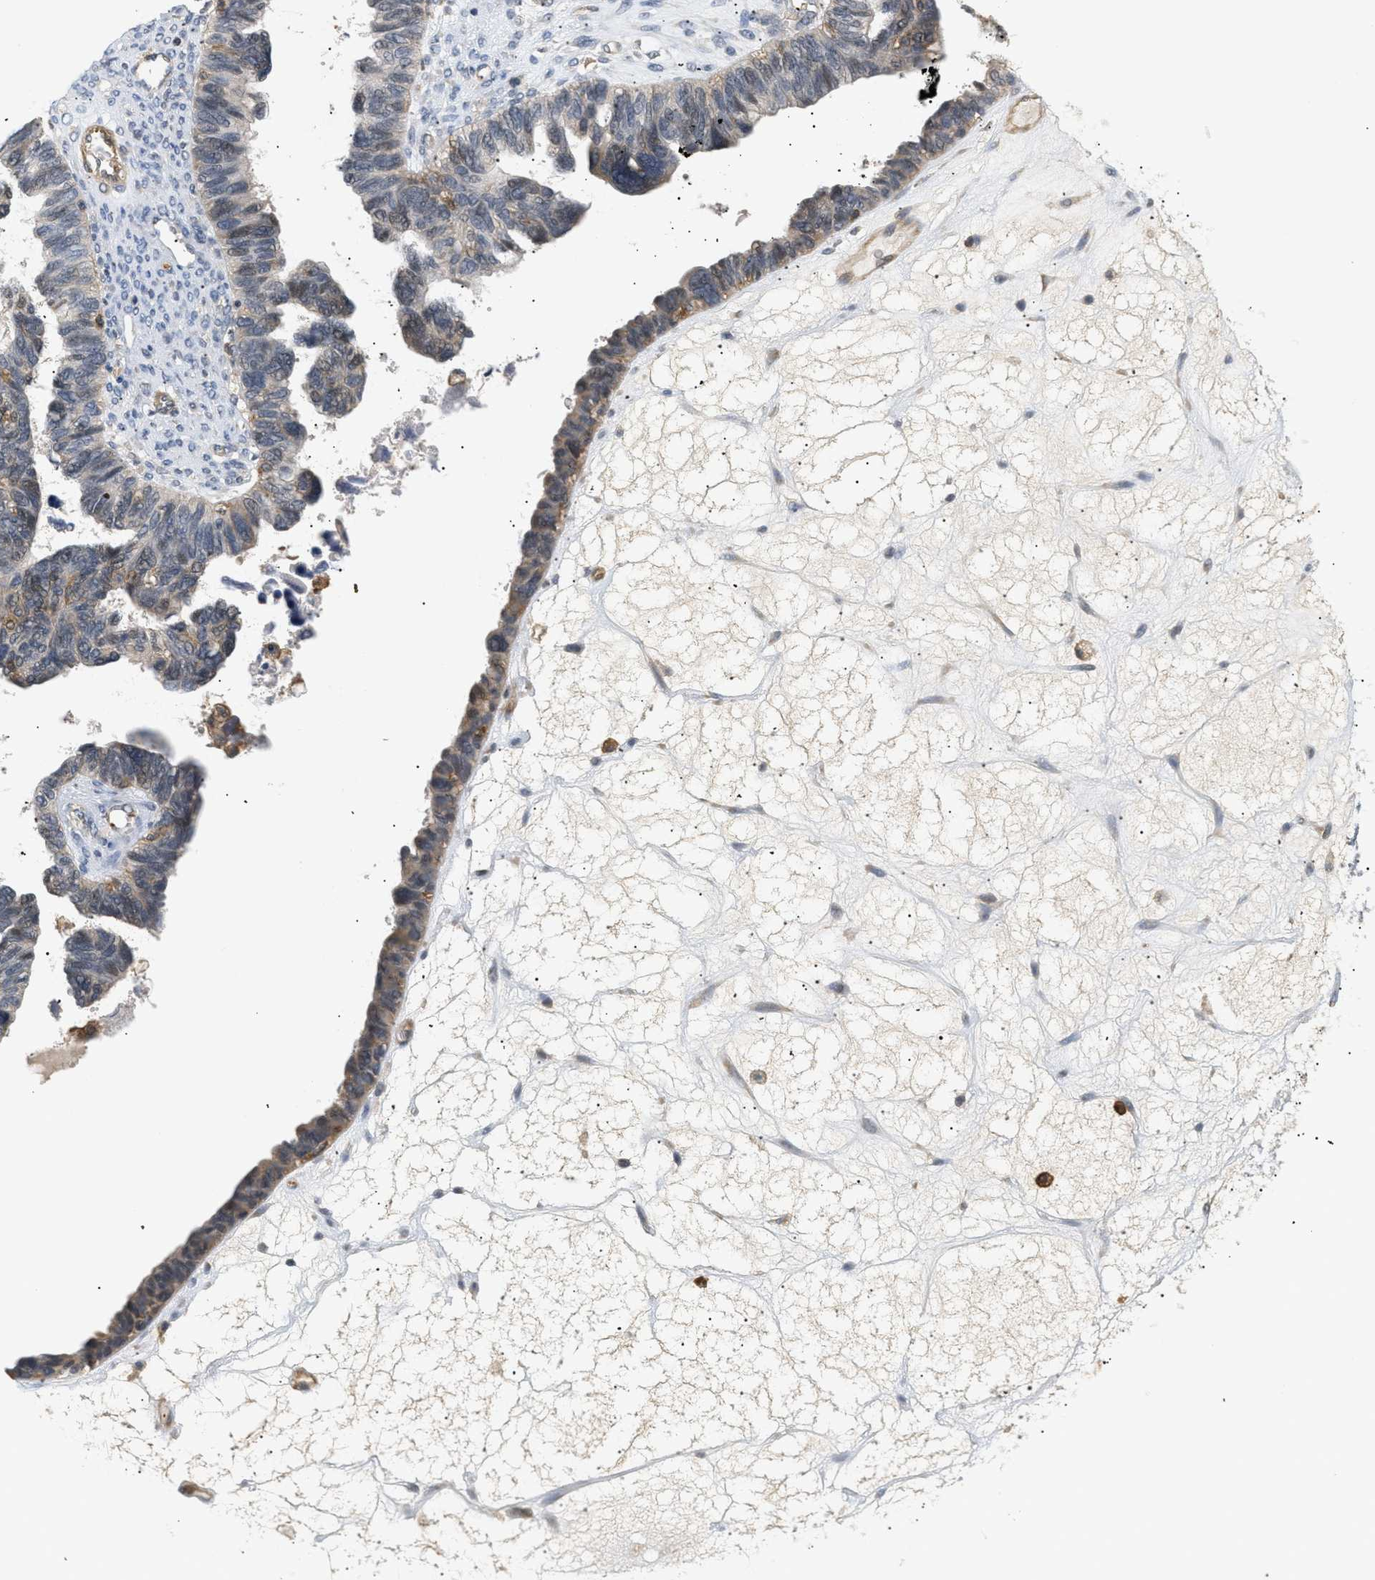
{"staining": {"intensity": "weak", "quantity": "25%-75%", "location": "cytoplasmic/membranous"}, "tissue": "ovarian cancer", "cell_type": "Tumor cells", "image_type": "cancer", "snomed": [{"axis": "morphology", "description": "Cystadenocarcinoma, serous, NOS"}, {"axis": "topography", "description": "Ovary"}], "caption": "Immunohistochemistry histopathology image of serous cystadenocarcinoma (ovarian) stained for a protein (brown), which reveals low levels of weak cytoplasmic/membranous positivity in about 25%-75% of tumor cells.", "gene": "CORO2B", "patient": {"sex": "female", "age": 79}}